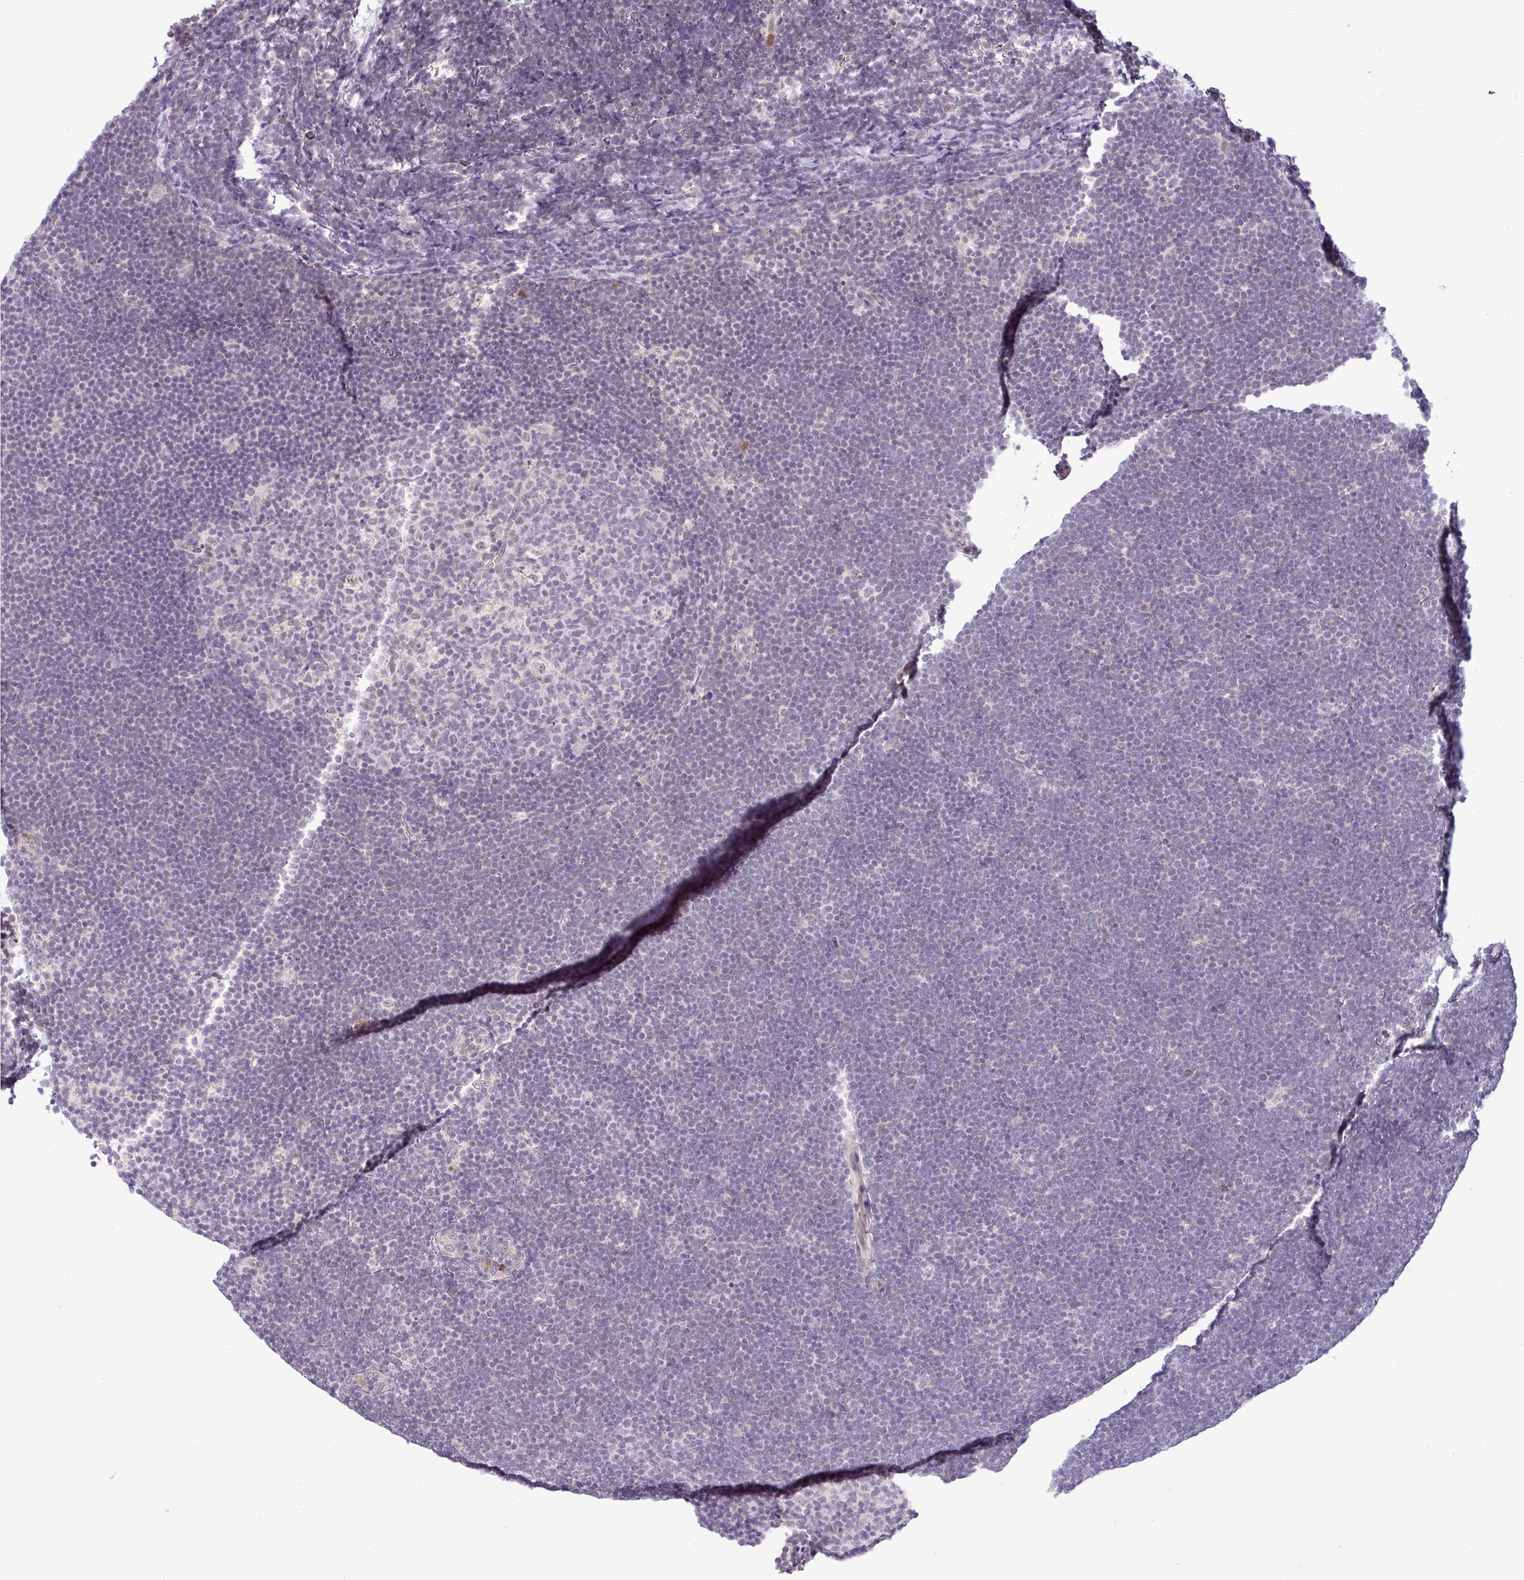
{"staining": {"intensity": "negative", "quantity": "none", "location": "none"}, "tissue": "lymphoma", "cell_type": "Tumor cells", "image_type": "cancer", "snomed": [{"axis": "morphology", "description": "Malignant lymphoma, non-Hodgkin's type, High grade"}, {"axis": "topography", "description": "Lymph node"}], "caption": "A photomicrograph of human lymphoma is negative for staining in tumor cells.", "gene": "HBEGF", "patient": {"sex": "male", "age": 13}}